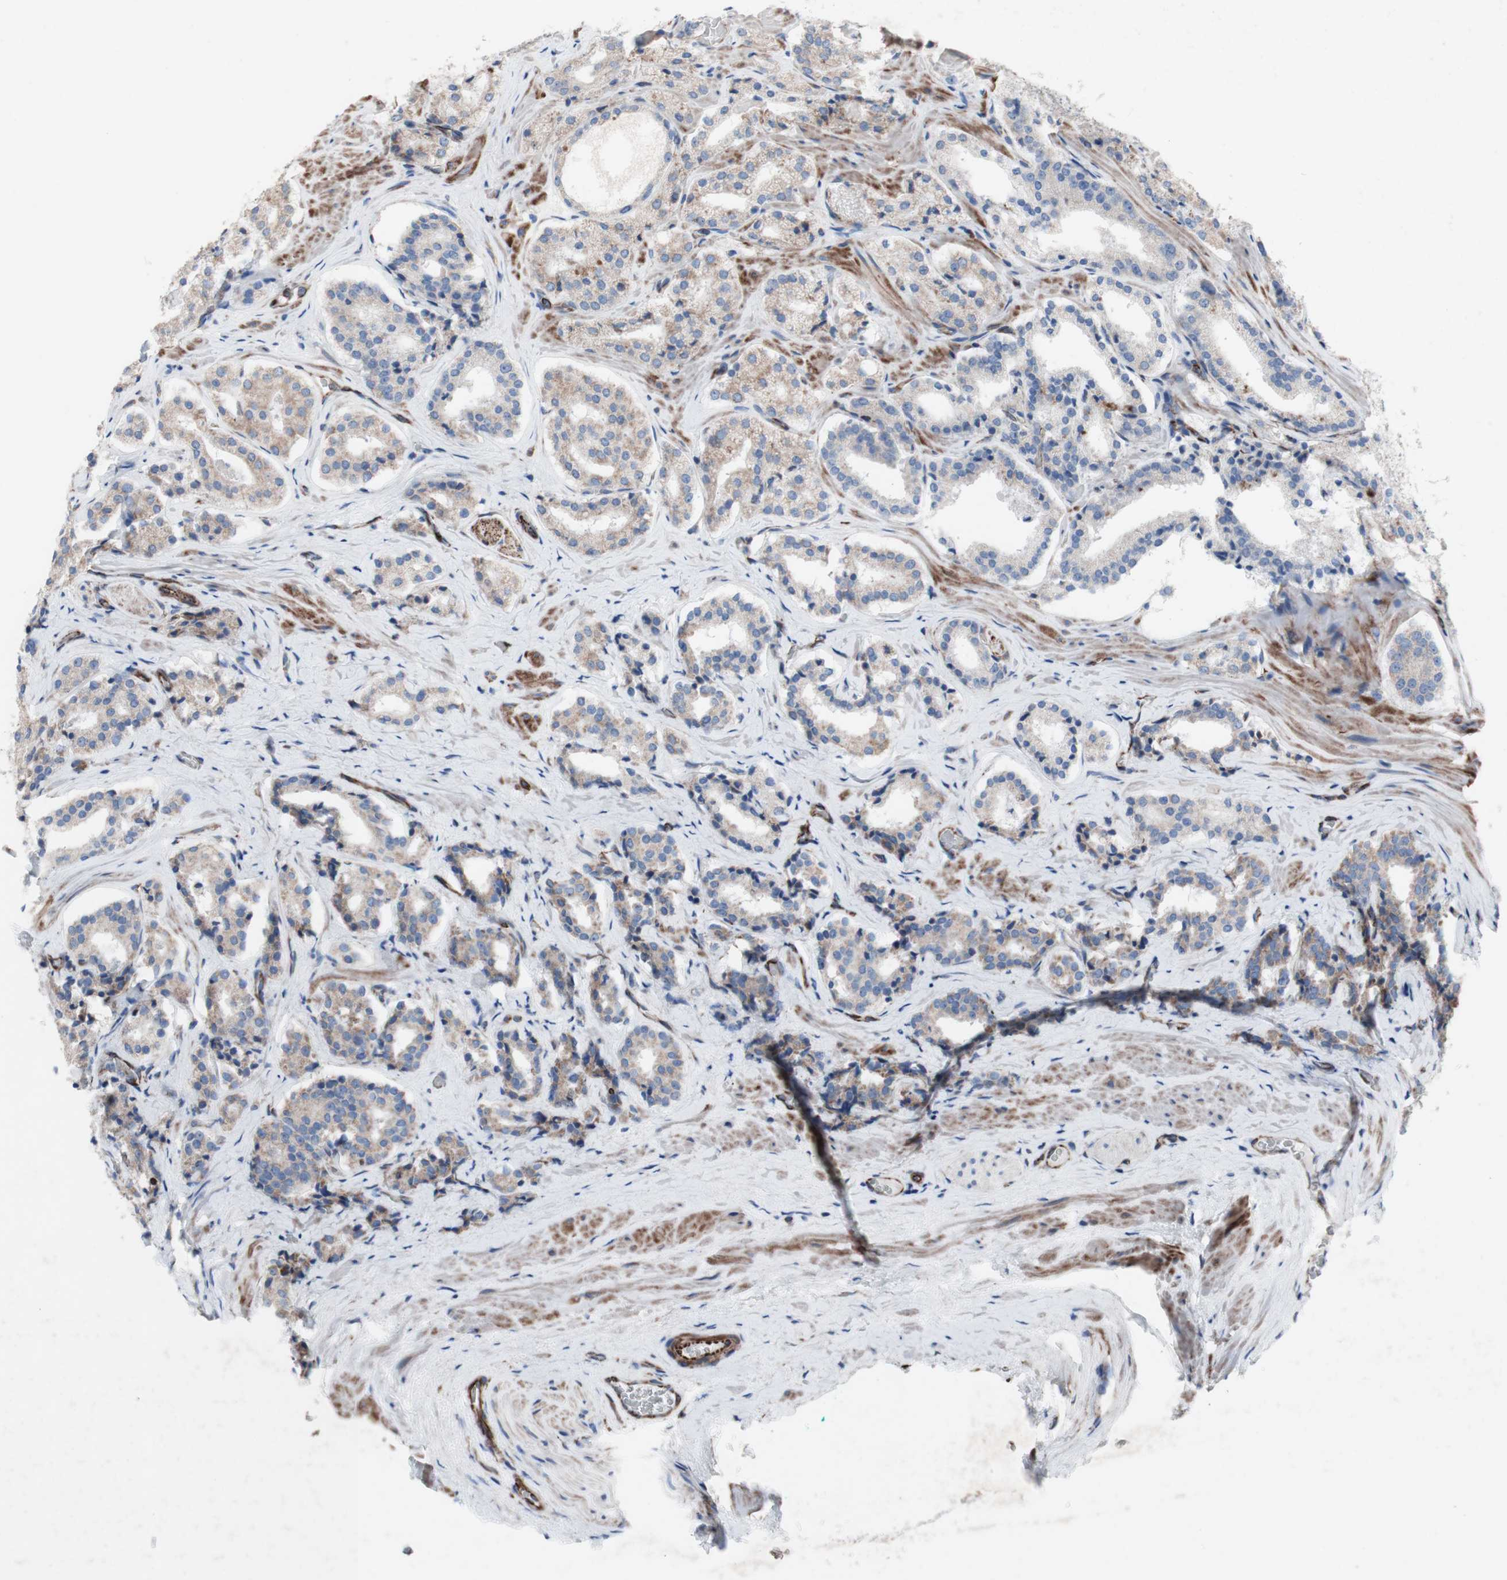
{"staining": {"intensity": "weak", "quantity": ">75%", "location": "cytoplasmic/membranous"}, "tissue": "prostate cancer", "cell_type": "Tumor cells", "image_type": "cancer", "snomed": [{"axis": "morphology", "description": "Adenocarcinoma, High grade"}, {"axis": "topography", "description": "Prostate"}], "caption": "Weak cytoplasmic/membranous expression for a protein is seen in approximately >75% of tumor cells of prostate cancer (adenocarcinoma (high-grade)) using IHC.", "gene": "AGPAT5", "patient": {"sex": "male", "age": 60}}